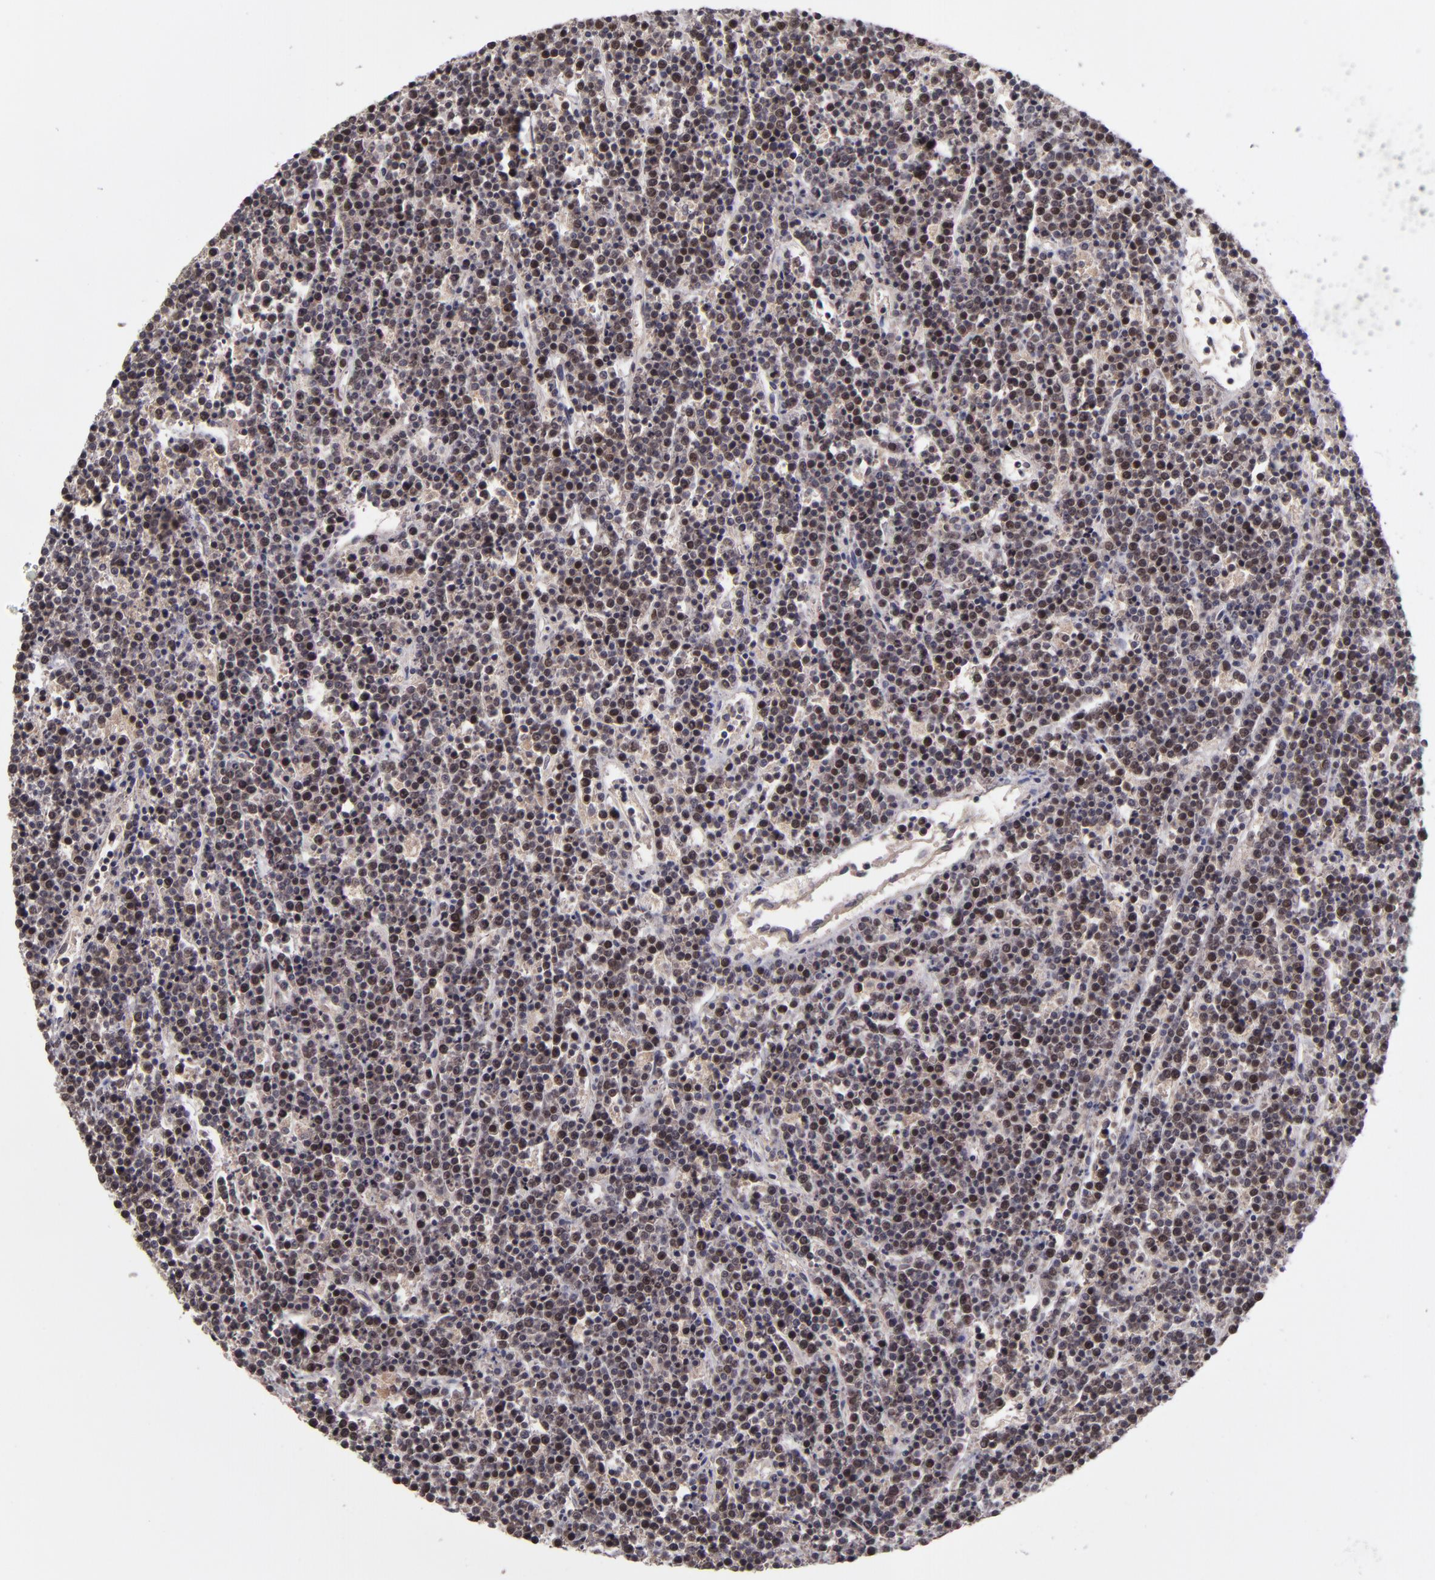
{"staining": {"intensity": "strong", "quantity": ">75%", "location": "nuclear"}, "tissue": "lymphoma", "cell_type": "Tumor cells", "image_type": "cancer", "snomed": [{"axis": "morphology", "description": "Malignant lymphoma, non-Hodgkin's type, High grade"}, {"axis": "topography", "description": "Ovary"}], "caption": "Protein staining exhibits strong nuclear expression in approximately >75% of tumor cells in malignant lymphoma, non-Hodgkin's type (high-grade).", "gene": "CDC7", "patient": {"sex": "female", "age": 56}}